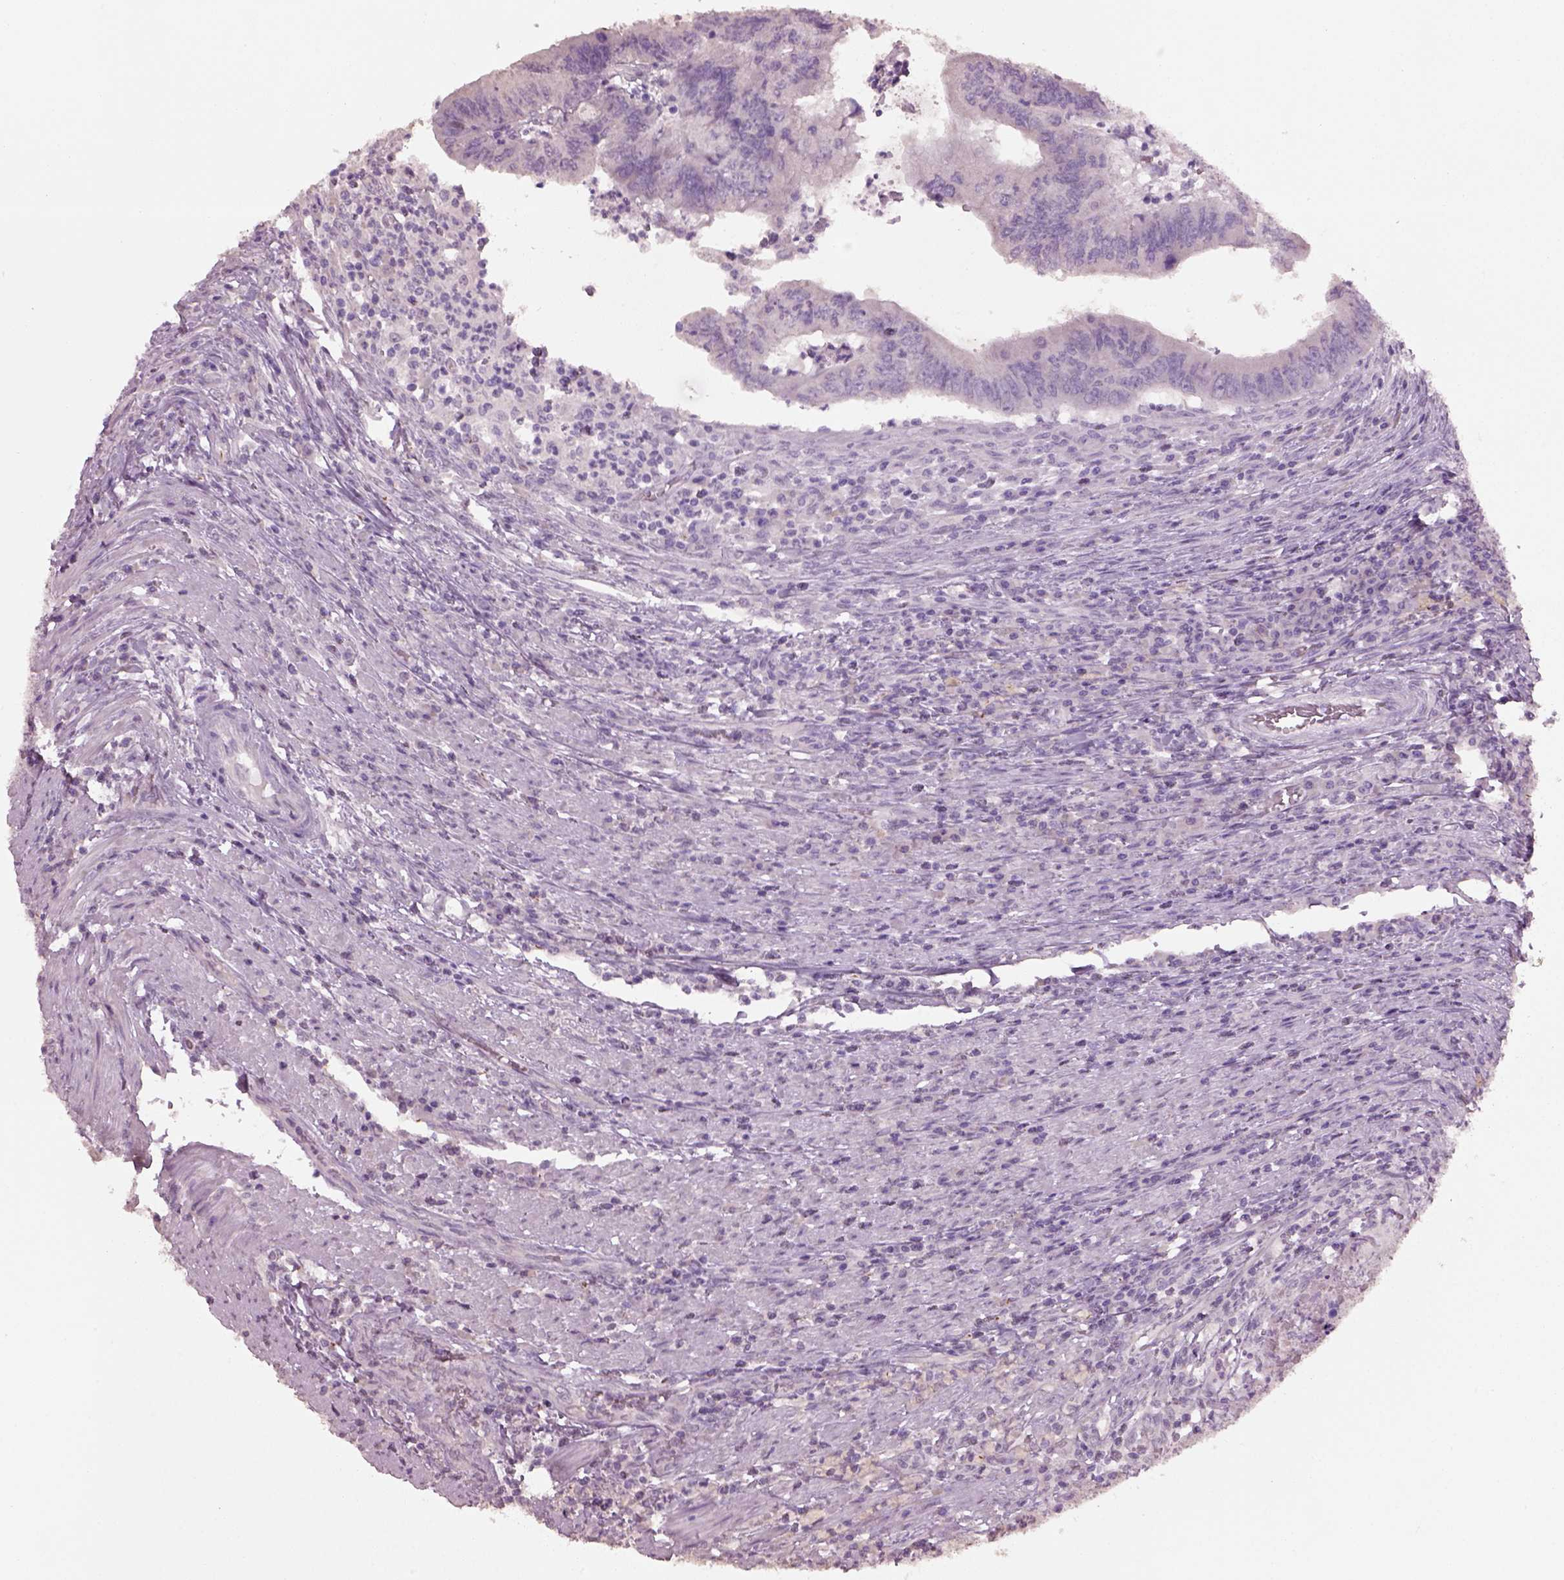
{"staining": {"intensity": "negative", "quantity": "none", "location": "none"}, "tissue": "colorectal cancer", "cell_type": "Tumor cells", "image_type": "cancer", "snomed": [{"axis": "morphology", "description": "Adenocarcinoma, NOS"}, {"axis": "topography", "description": "Colon"}], "caption": "The immunohistochemistry (IHC) micrograph has no significant positivity in tumor cells of adenocarcinoma (colorectal) tissue.", "gene": "KCNIP3", "patient": {"sex": "male", "age": 53}}